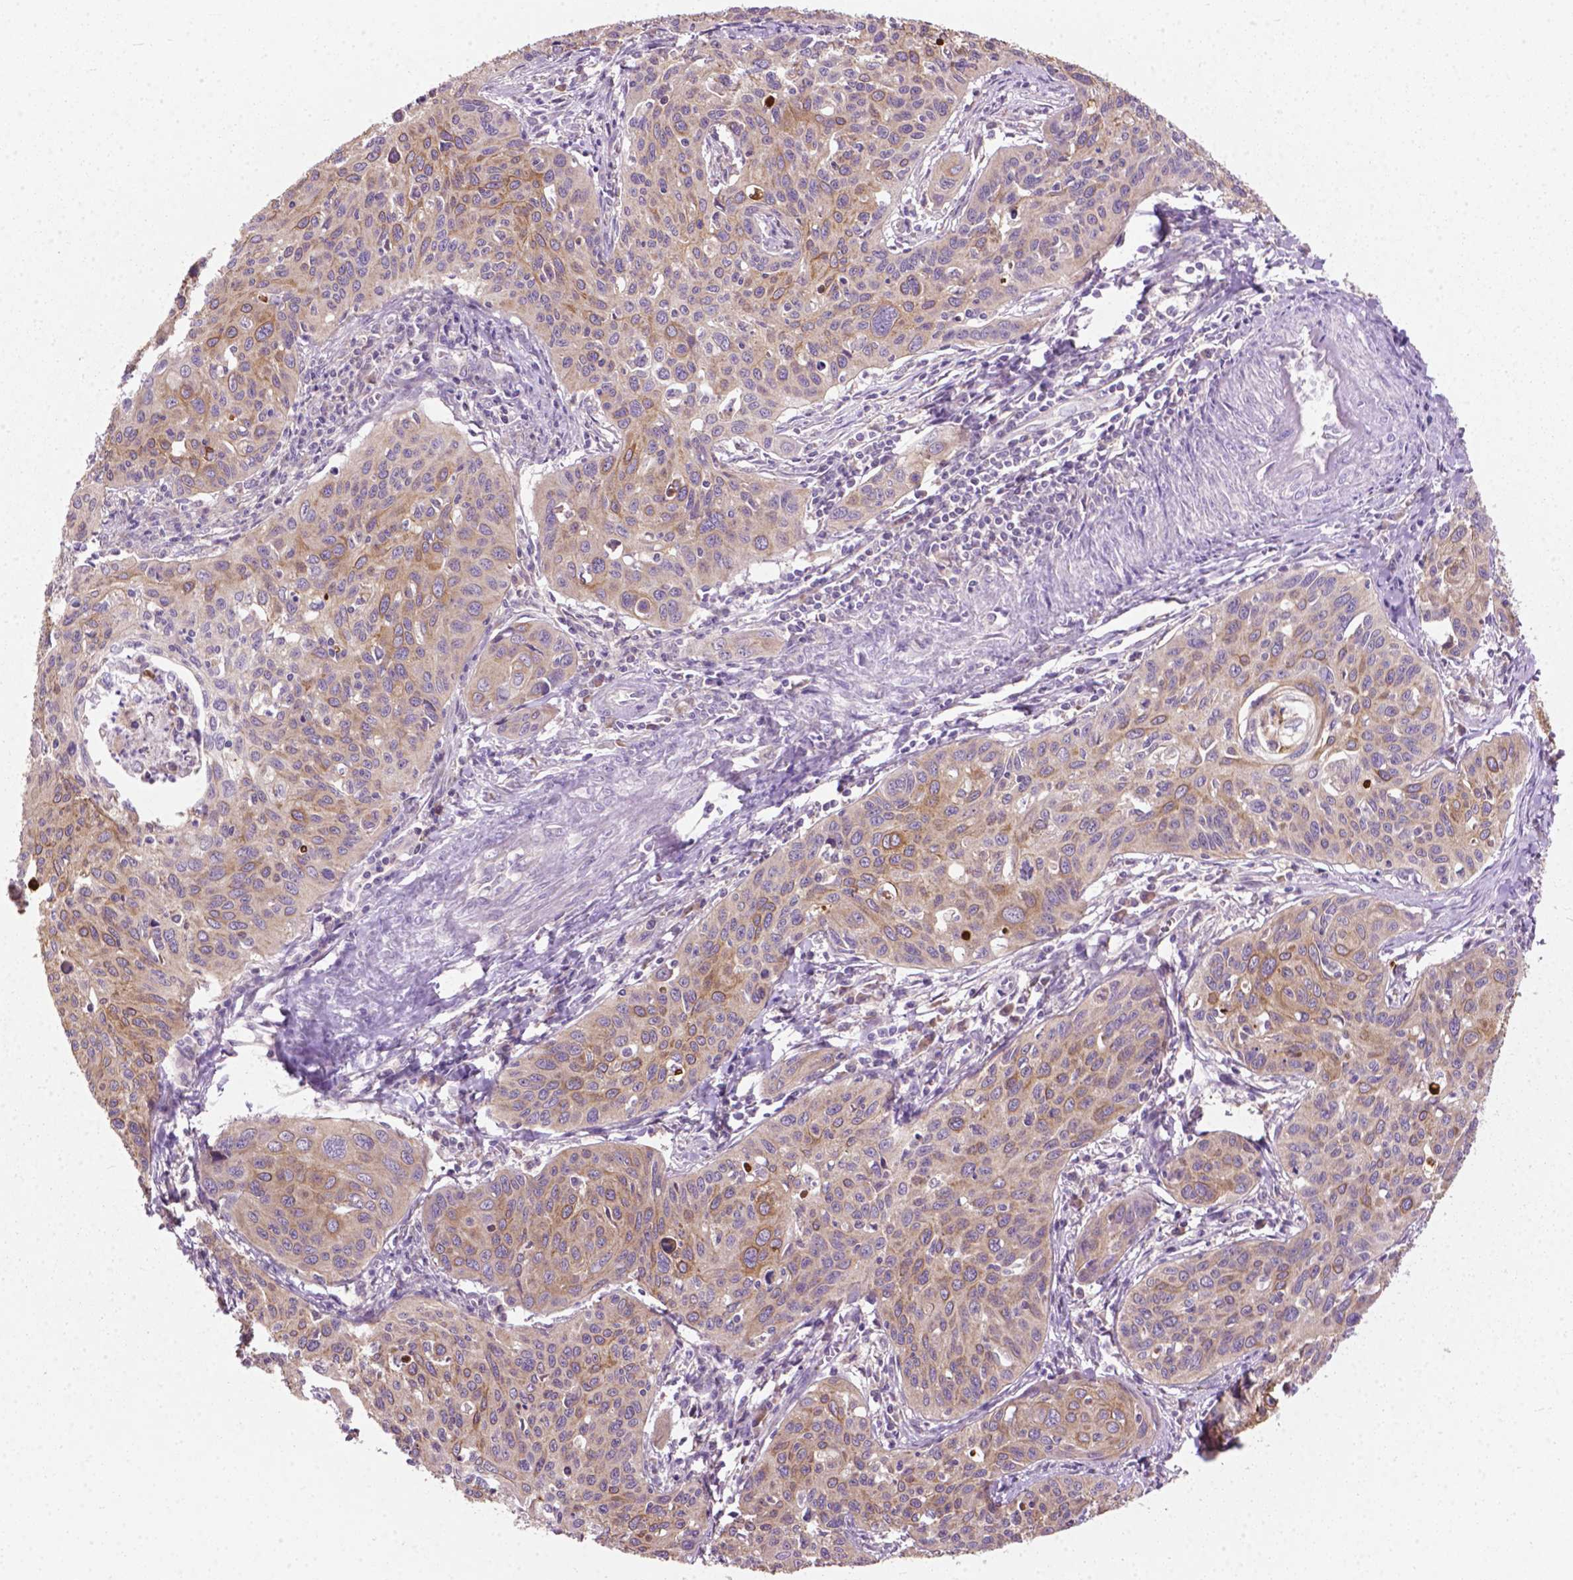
{"staining": {"intensity": "weak", "quantity": "<25%", "location": "cytoplasmic/membranous"}, "tissue": "cervical cancer", "cell_type": "Tumor cells", "image_type": "cancer", "snomed": [{"axis": "morphology", "description": "Squamous cell carcinoma, NOS"}, {"axis": "topography", "description": "Cervix"}], "caption": "Human cervical cancer stained for a protein using immunohistochemistry shows no positivity in tumor cells.", "gene": "MZT1", "patient": {"sex": "female", "age": 31}}